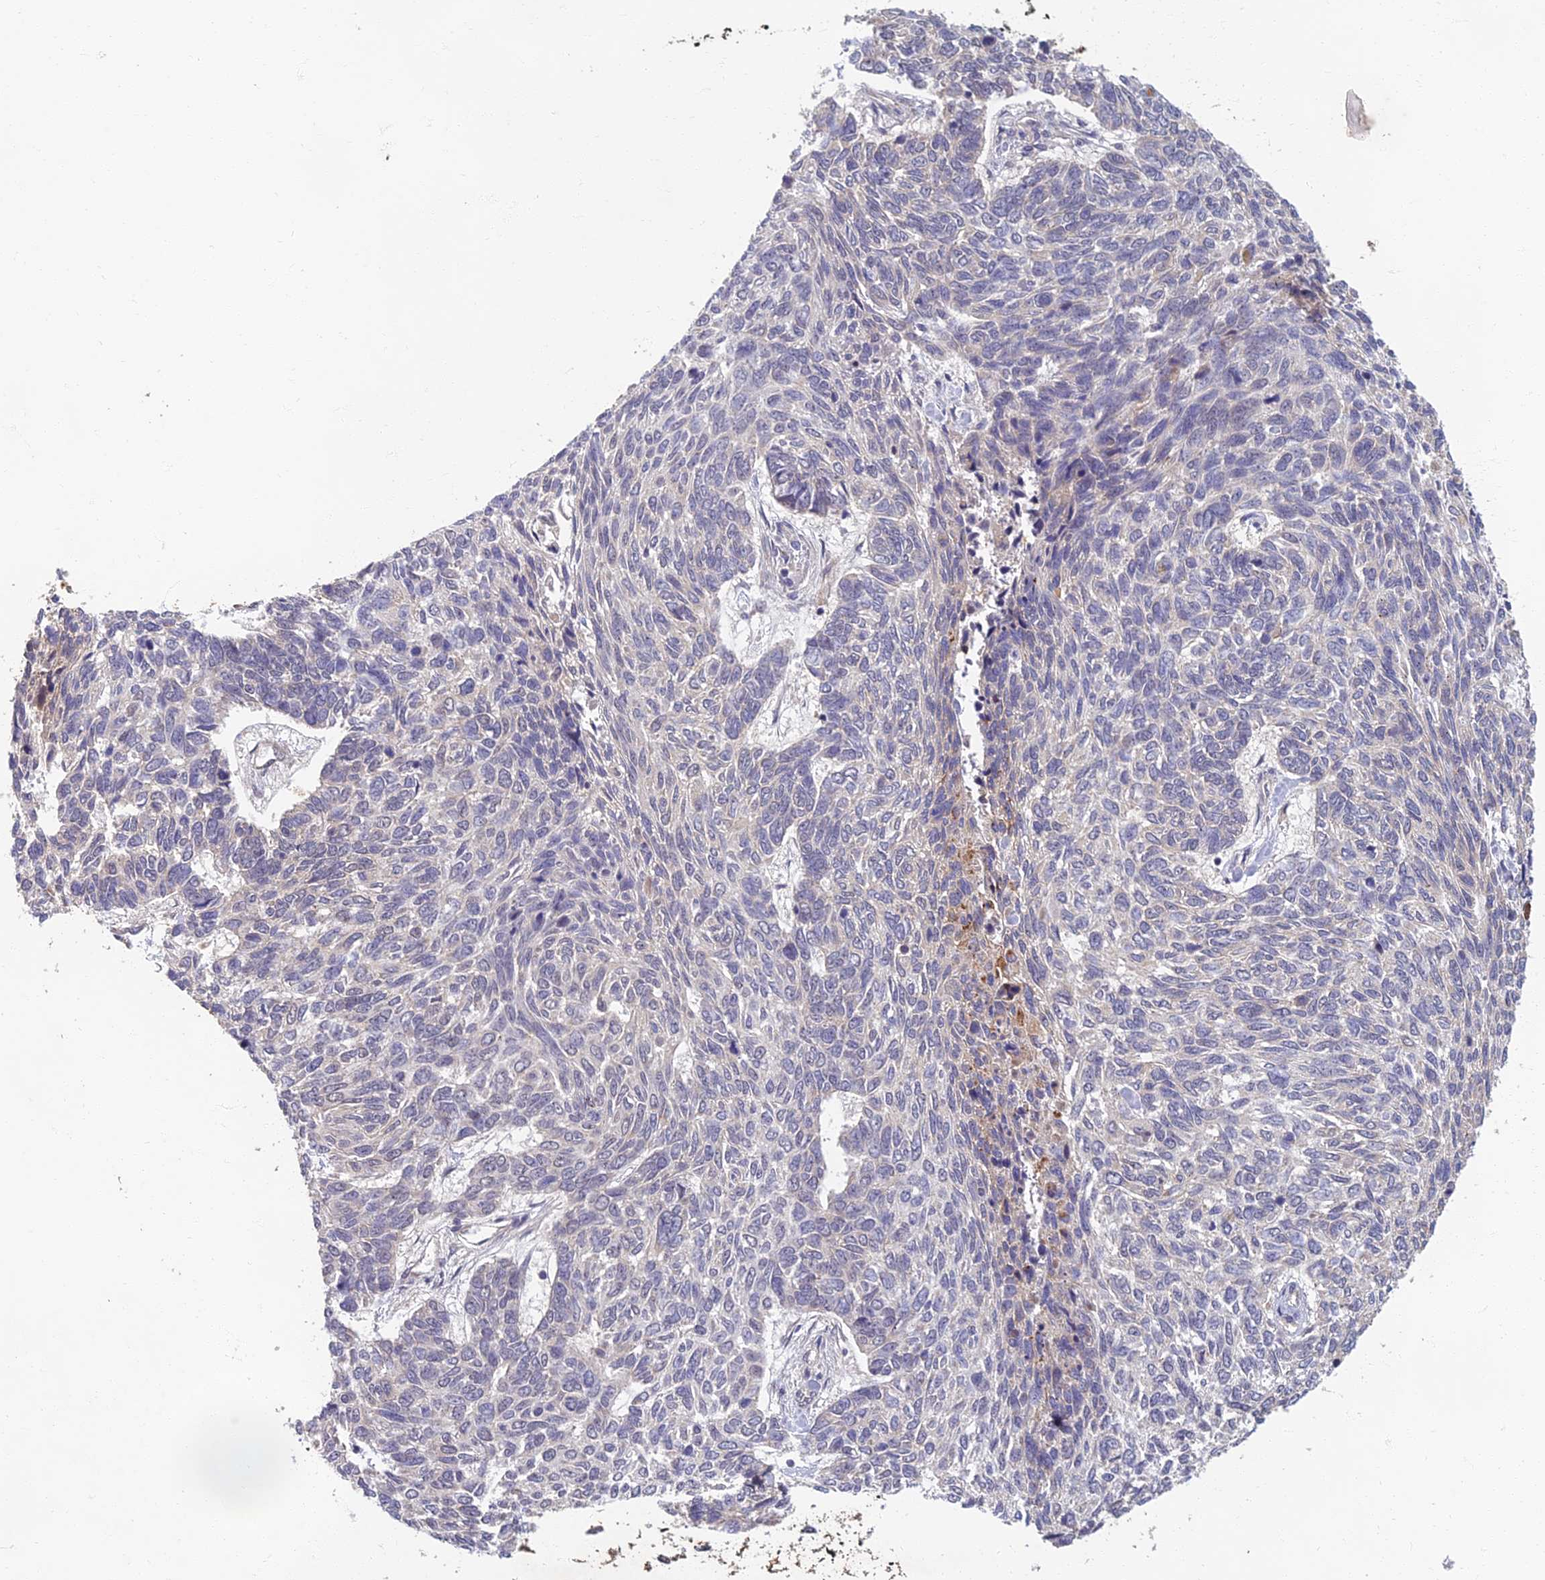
{"staining": {"intensity": "negative", "quantity": "none", "location": "none"}, "tissue": "skin cancer", "cell_type": "Tumor cells", "image_type": "cancer", "snomed": [{"axis": "morphology", "description": "Basal cell carcinoma"}, {"axis": "topography", "description": "Skin"}], "caption": "High magnification brightfield microscopy of skin cancer stained with DAB (3,3'-diaminobenzidine) (brown) and counterstained with hematoxylin (blue): tumor cells show no significant positivity. (Immunohistochemistry, brightfield microscopy, high magnification).", "gene": "EARS2", "patient": {"sex": "female", "age": 65}}